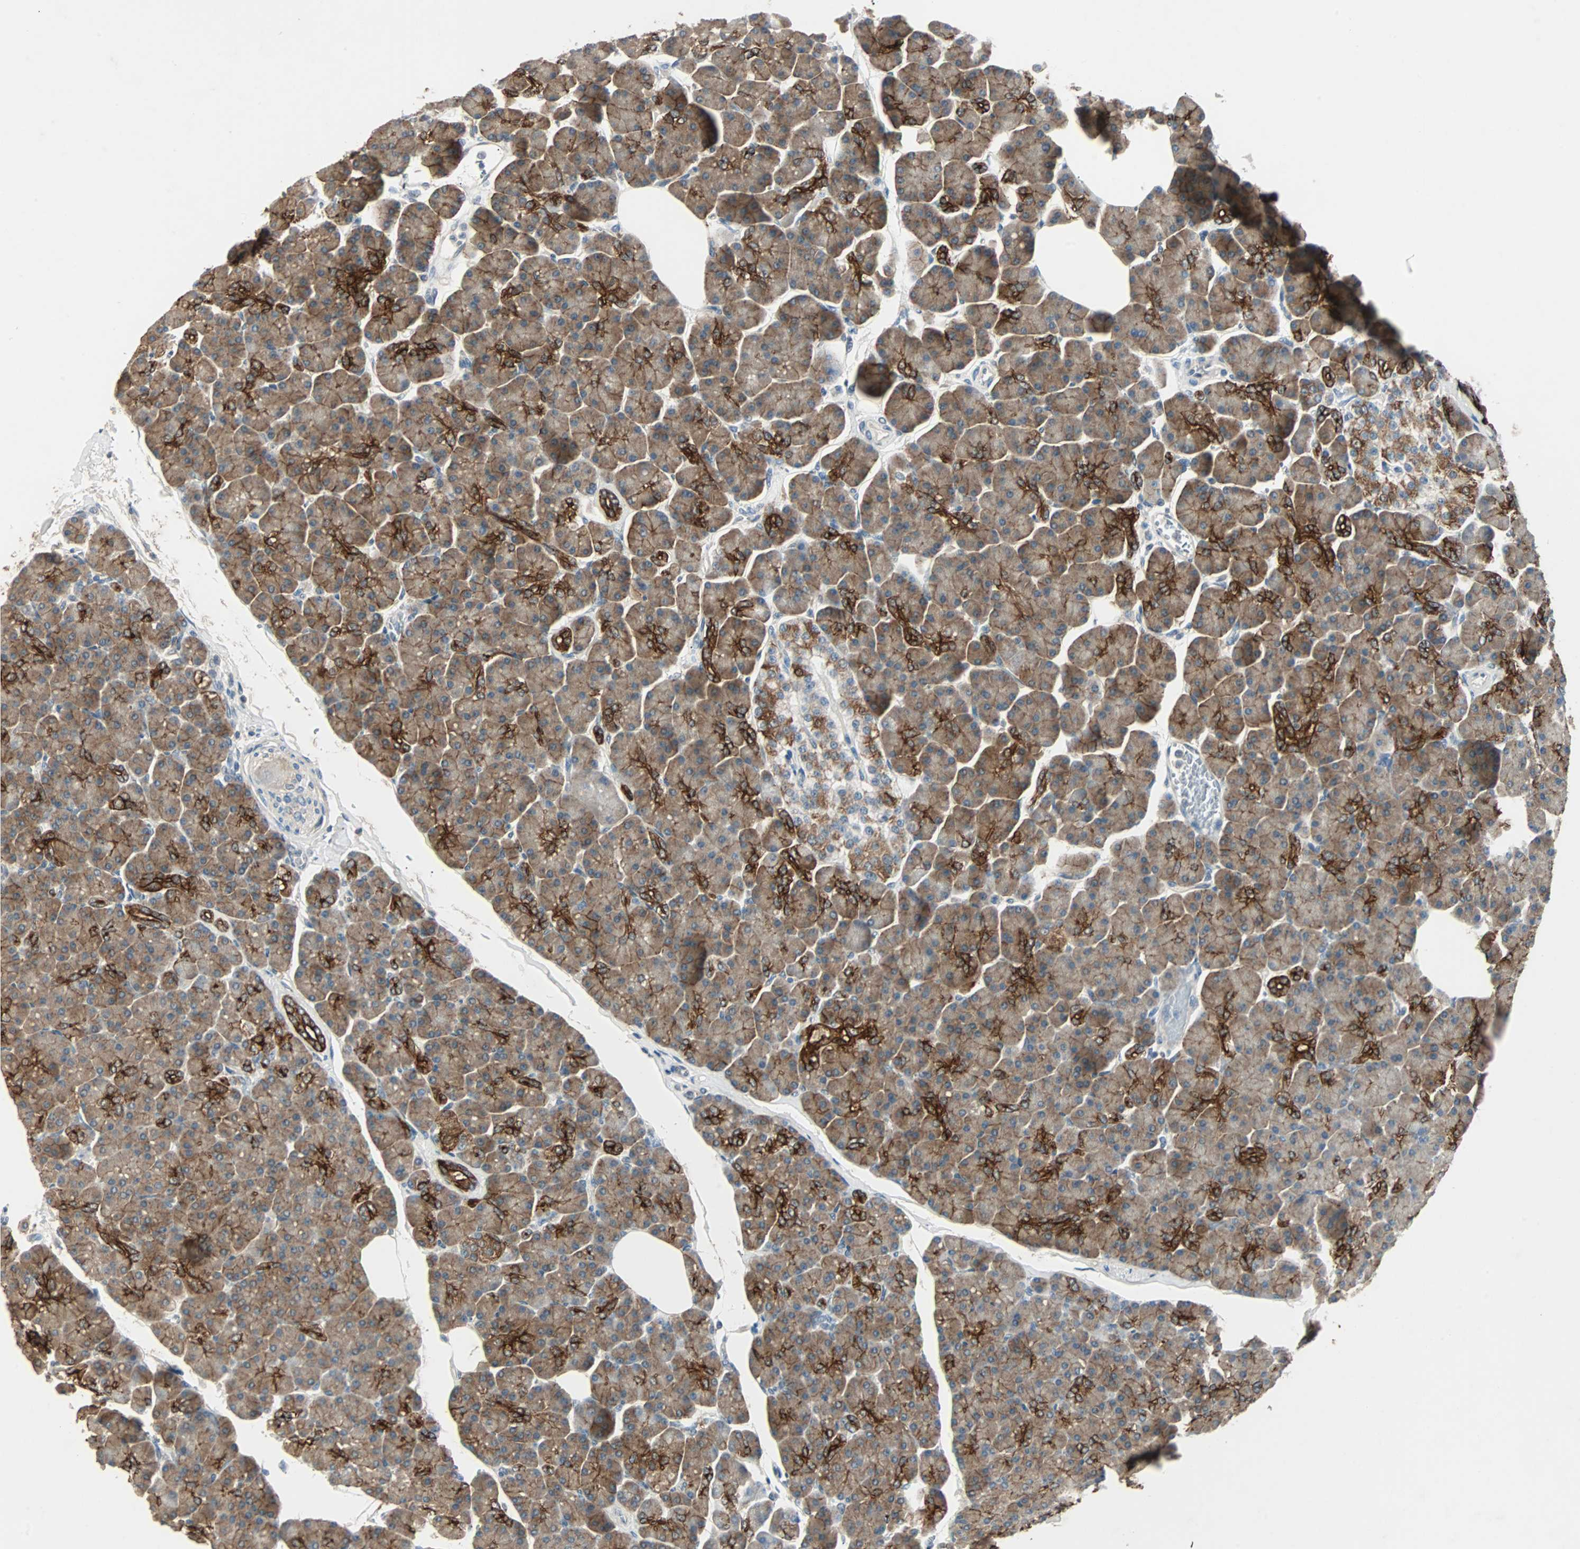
{"staining": {"intensity": "strong", "quantity": ">75%", "location": "cytoplasmic/membranous"}, "tissue": "pancreas", "cell_type": "Exocrine glandular cells", "image_type": "normal", "snomed": [{"axis": "morphology", "description": "Normal tissue, NOS"}, {"axis": "topography", "description": "Pancreas"}], "caption": "A brown stain highlights strong cytoplasmic/membranous positivity of a protein in exocrine glandular cells of benign pancreas.", "gene": "CMC2", "patient": {"sex": "female", "age": 43}}